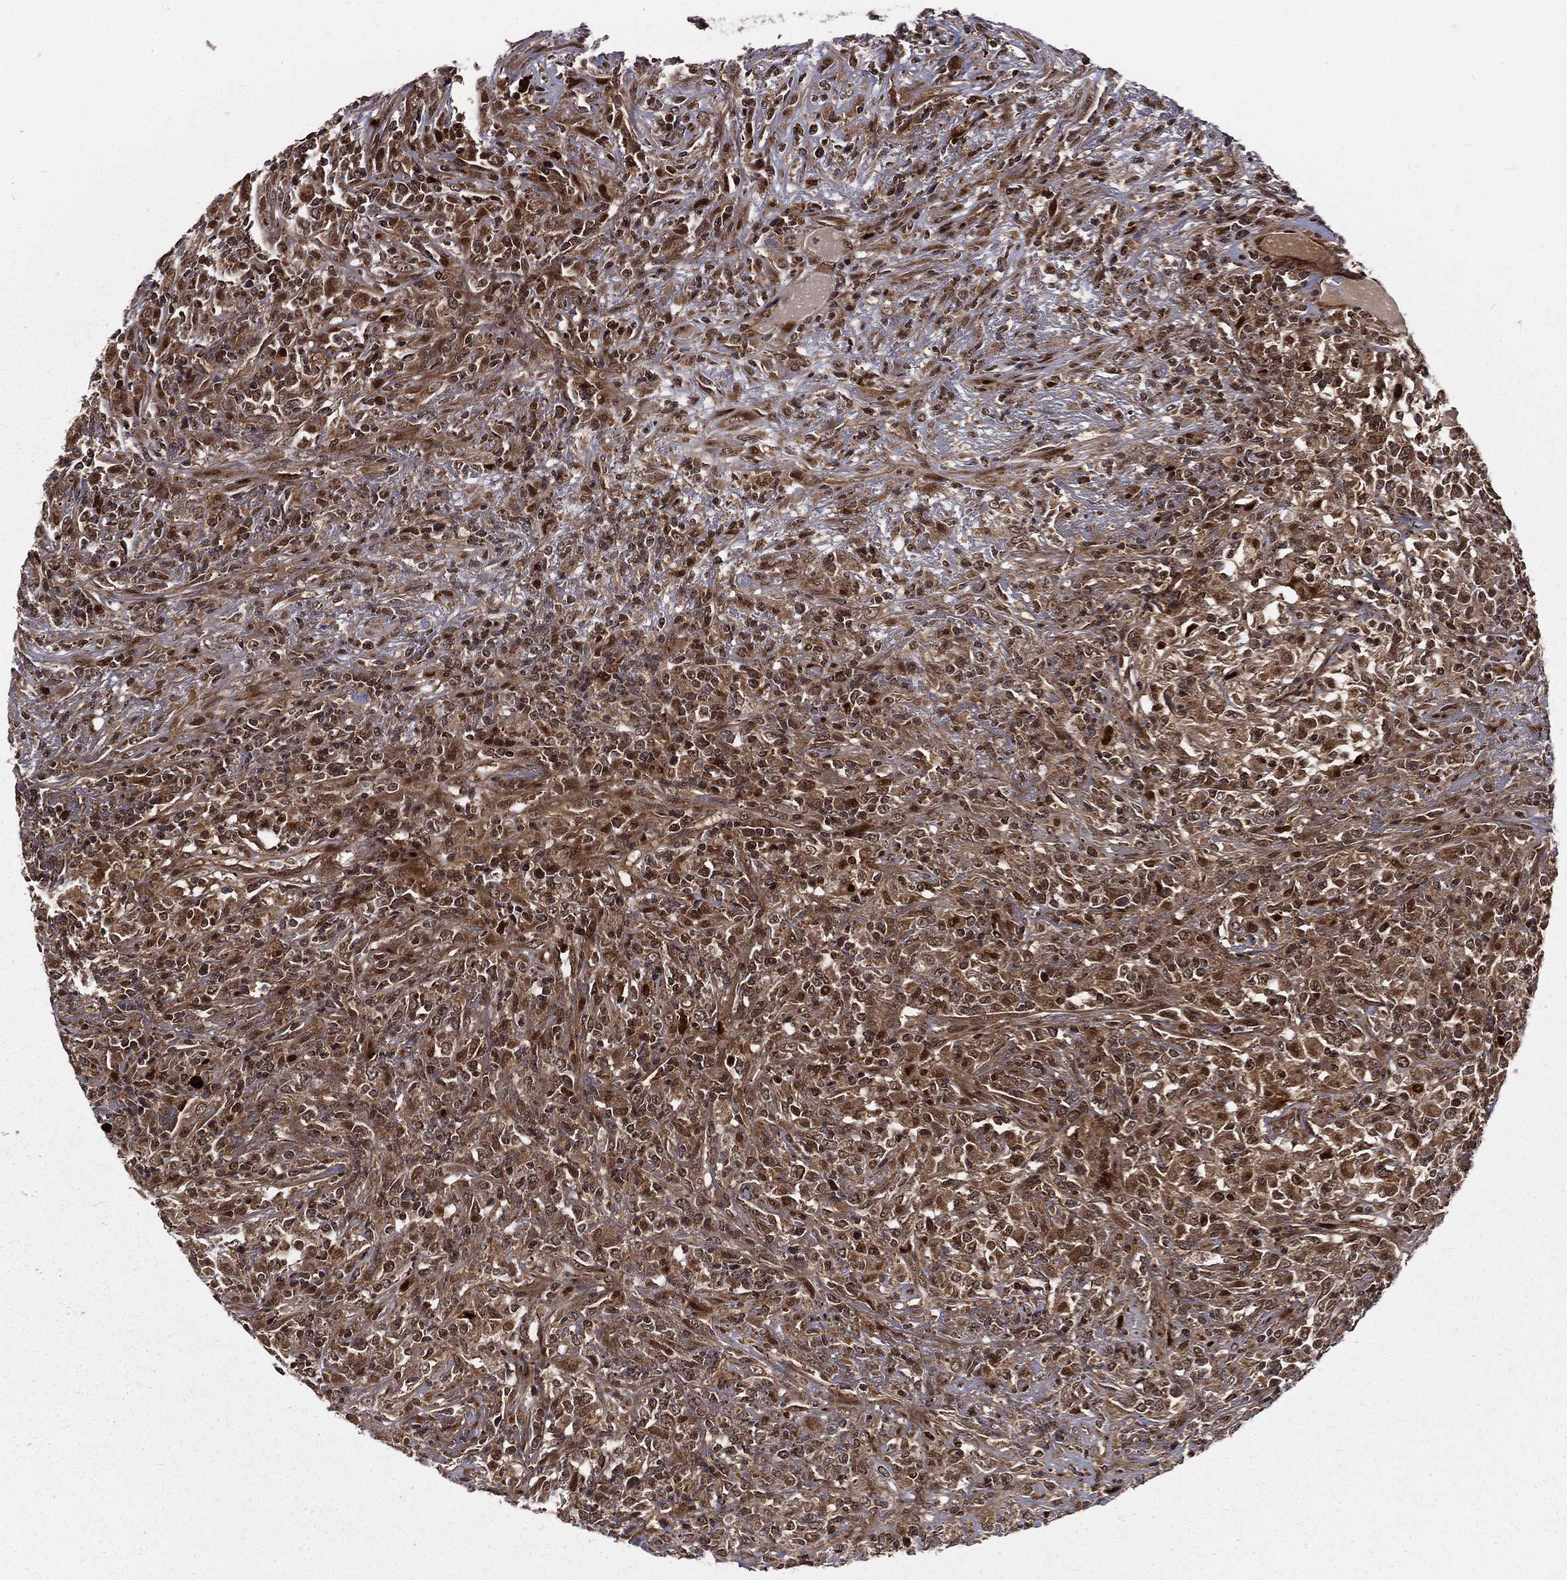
{"staining": {"intensity": "strong", "quantity": "25%-75%", "location": "cytoplasmic/membranous,nuclear"}, "tissue": "lymphoma", "cell_type": "Tumor cells", "image_type": "cancer", "snomed": [{"axis": "morphology", "description": "Malignant lymphoma, non-Hodgkin's type, High grade"}, {"axis": "topography", "description": "Lung"}], "caption": "Tumor cells exhibit high levels of strong cytoplasmic/membranous and nuclear staining in approximately 25%-75% of cells in lymphoma. (IHC, brightfield microscopy, high magnification).", "gene": "MDM2", "patient": {"sex": "male", "age": 79}}